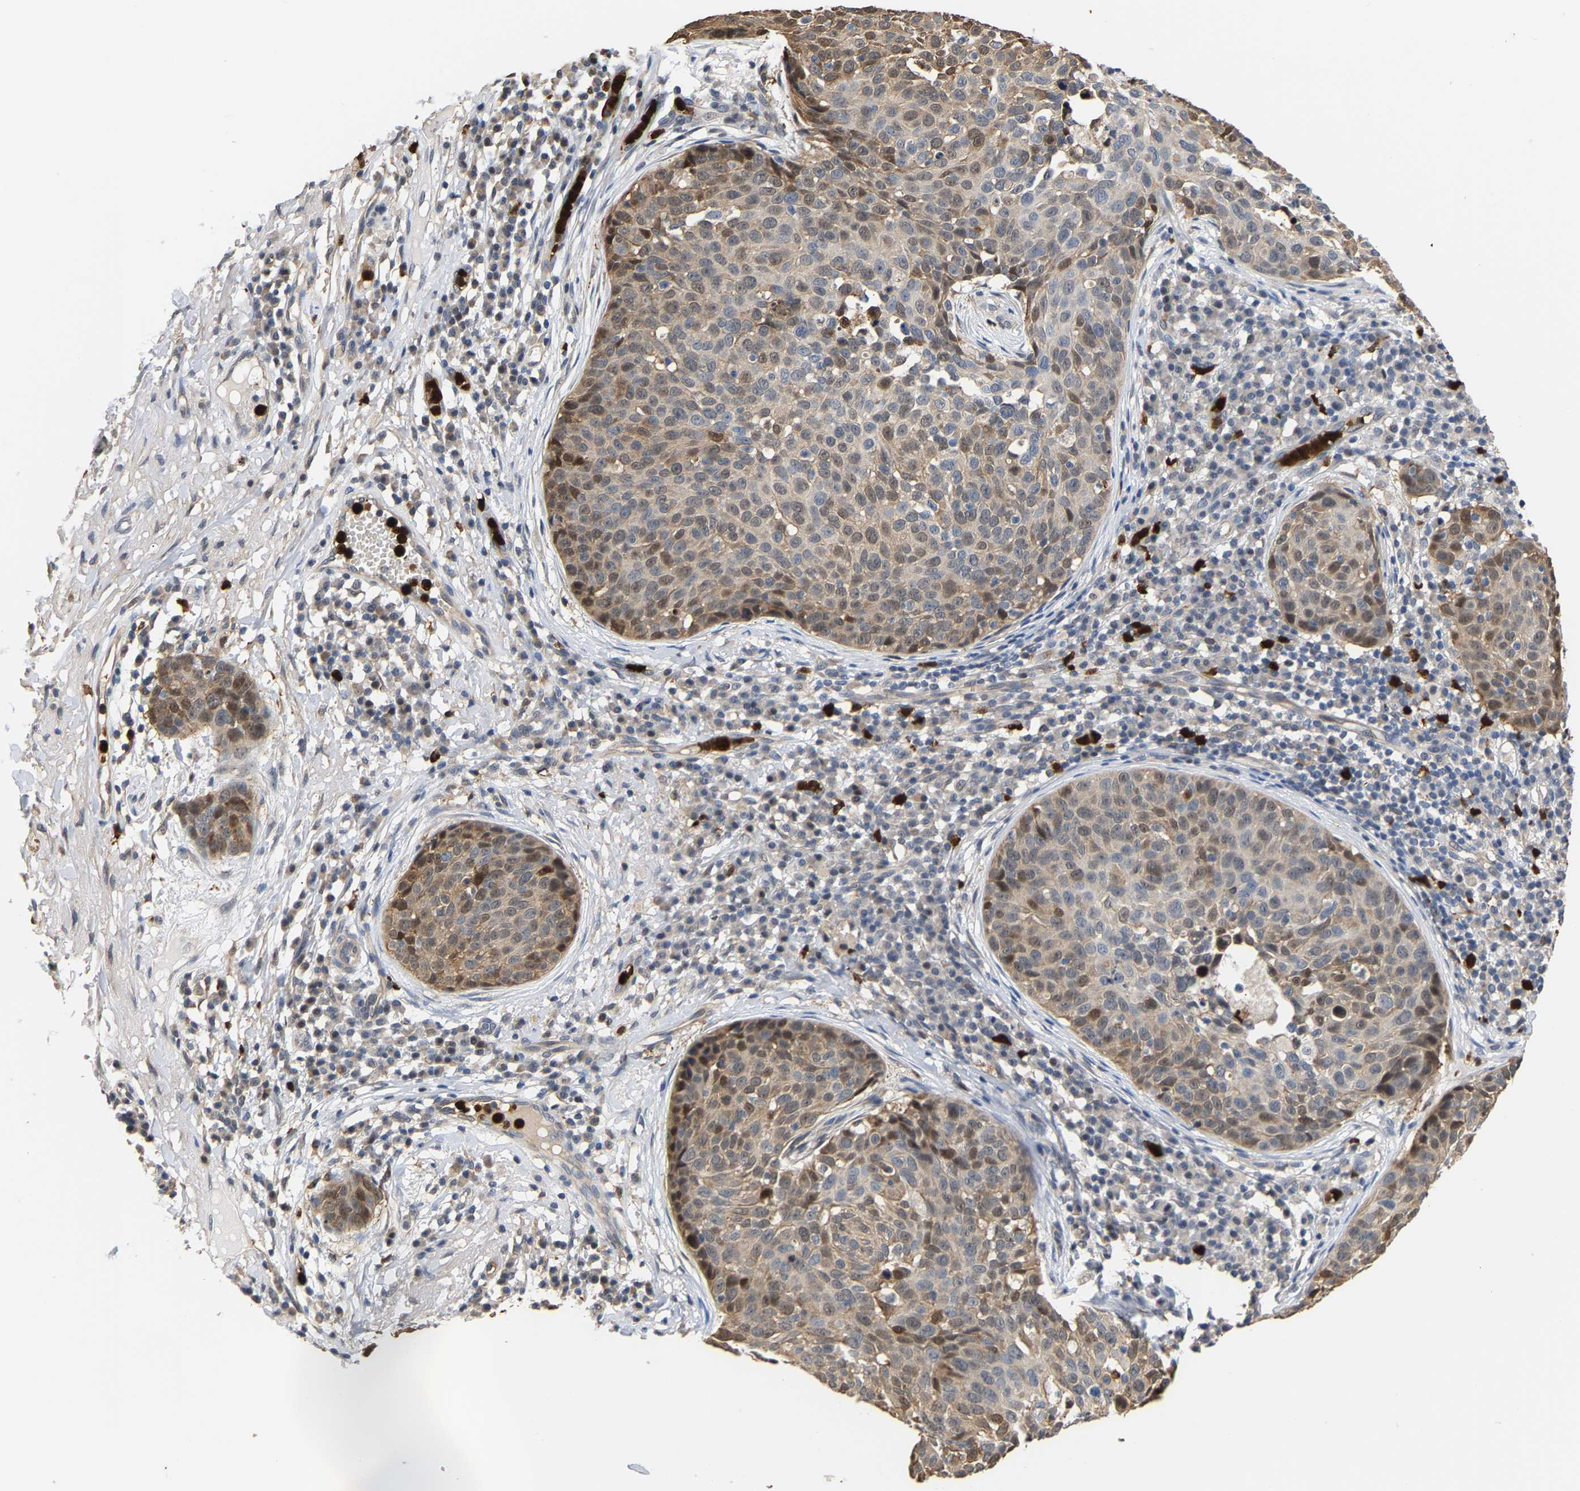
{"staining": {"intensity": "moderate", "quantity": "<25%", "location": "cytoplasmic/membranous,nuclear"}, "tissue": "skin cancer", "cell_type": "Tumor cells", "image_type": "cancer", "snomed": [{"axis": "morphology", "description": "Squamous cell carcinoma in situ, NOS"}, {"axis": "morphology", "description": "Squamous cell carcinoma, NOS"}, {"axis": "topography", "description": "Skin"}], "caption": "Protein staining by IHC displays moderate cytoplasmic/membranous and nuclear staining in approximately <25% of tumor cells in skin squamous cell carcinoma.", "gene": "TDRD7", "patient": {"sex": "male", "age": 93}}